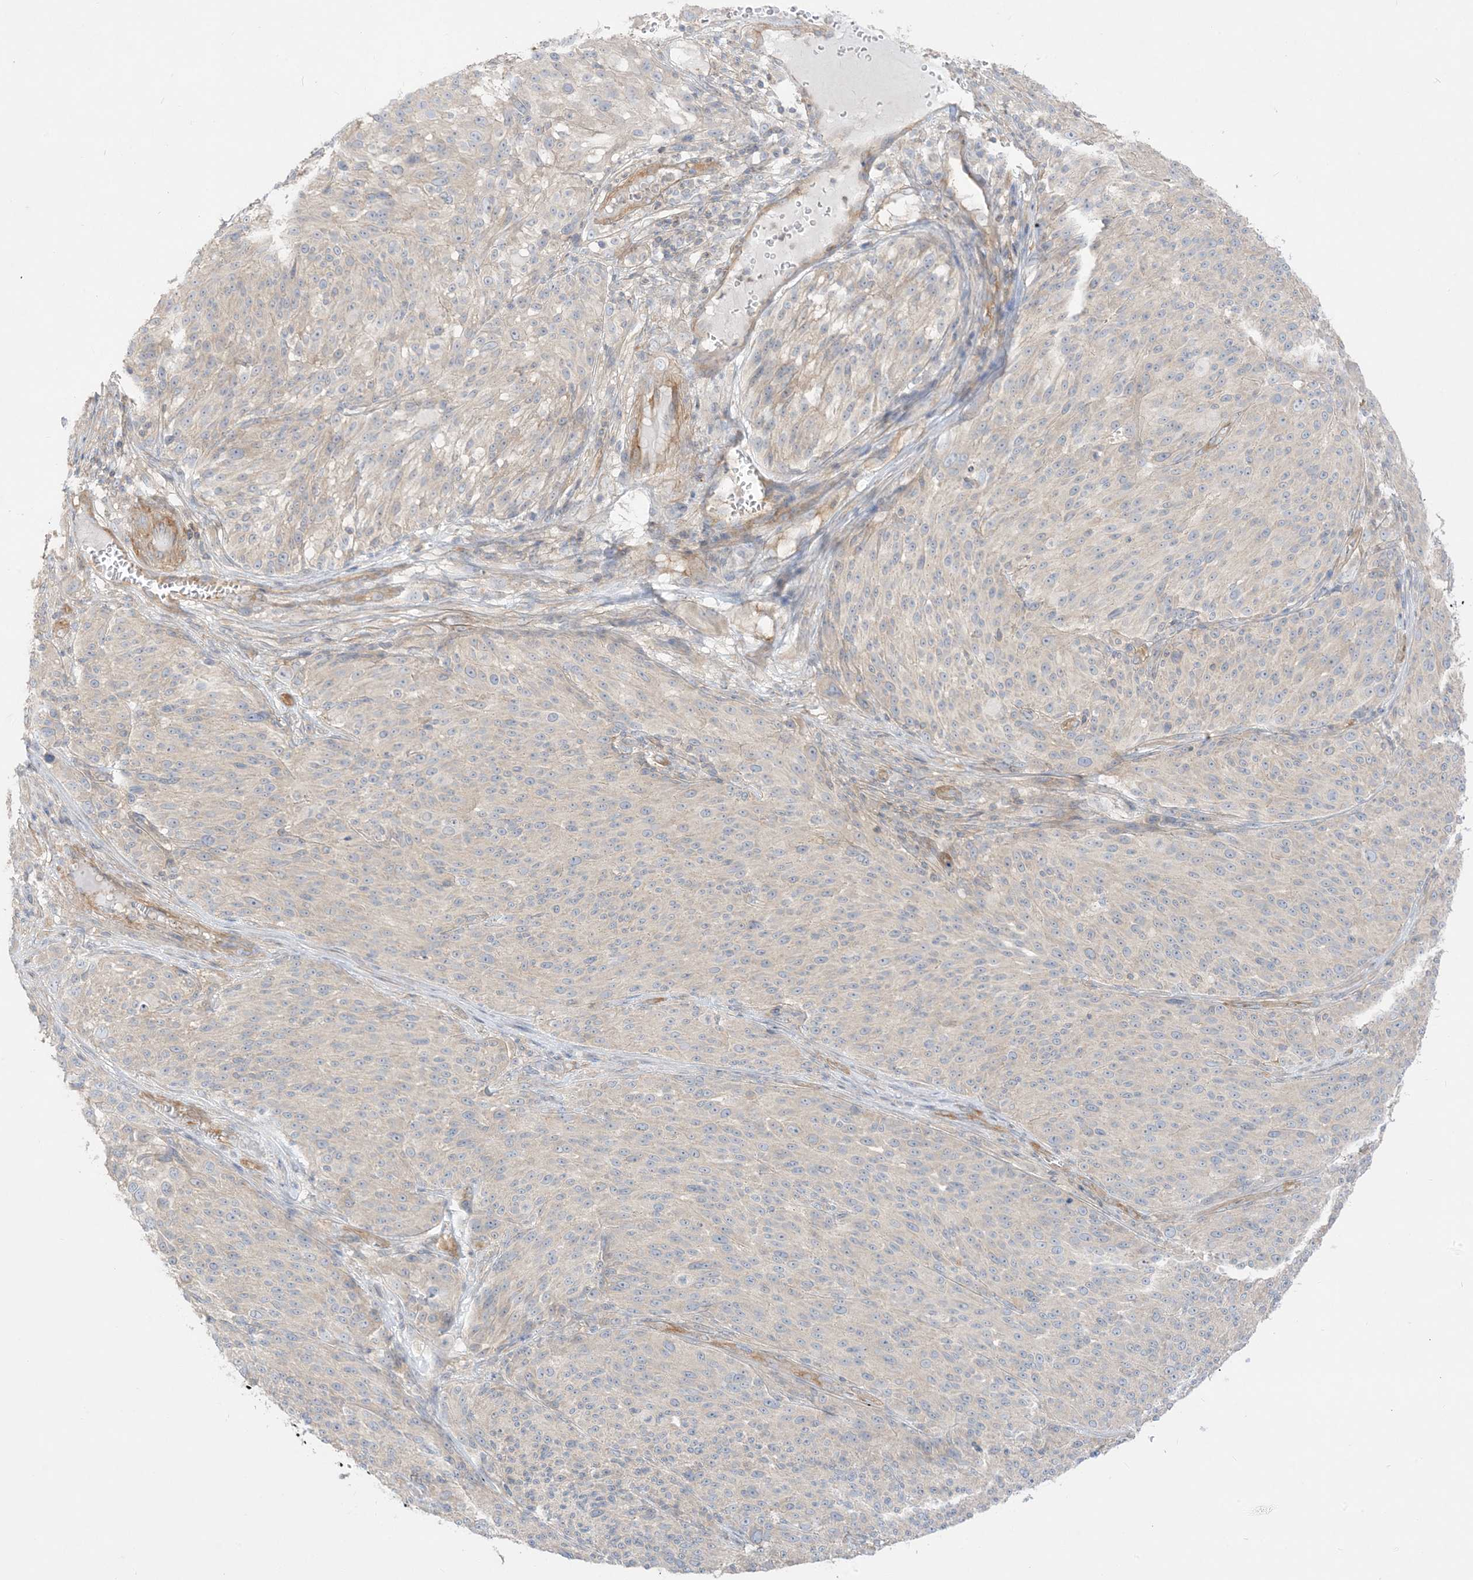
{"staining": {"intensity": "negative", "quantity": "none", "location": "none"}, "tissue": "melanoma", "cell_type": "Tumor cells", "image_type": "cancer", "snomed": [{"axis": "morphology", "description": "Malignant melanoma, NOS"}, {"axis": "topography", "description": "Skin of trunk"}], "caption": "An image of human malignant melanoma is negative for staining in tumor cells.", "gene": "ARHGEF9", "patient": {"sex": "male", "age": 71}}